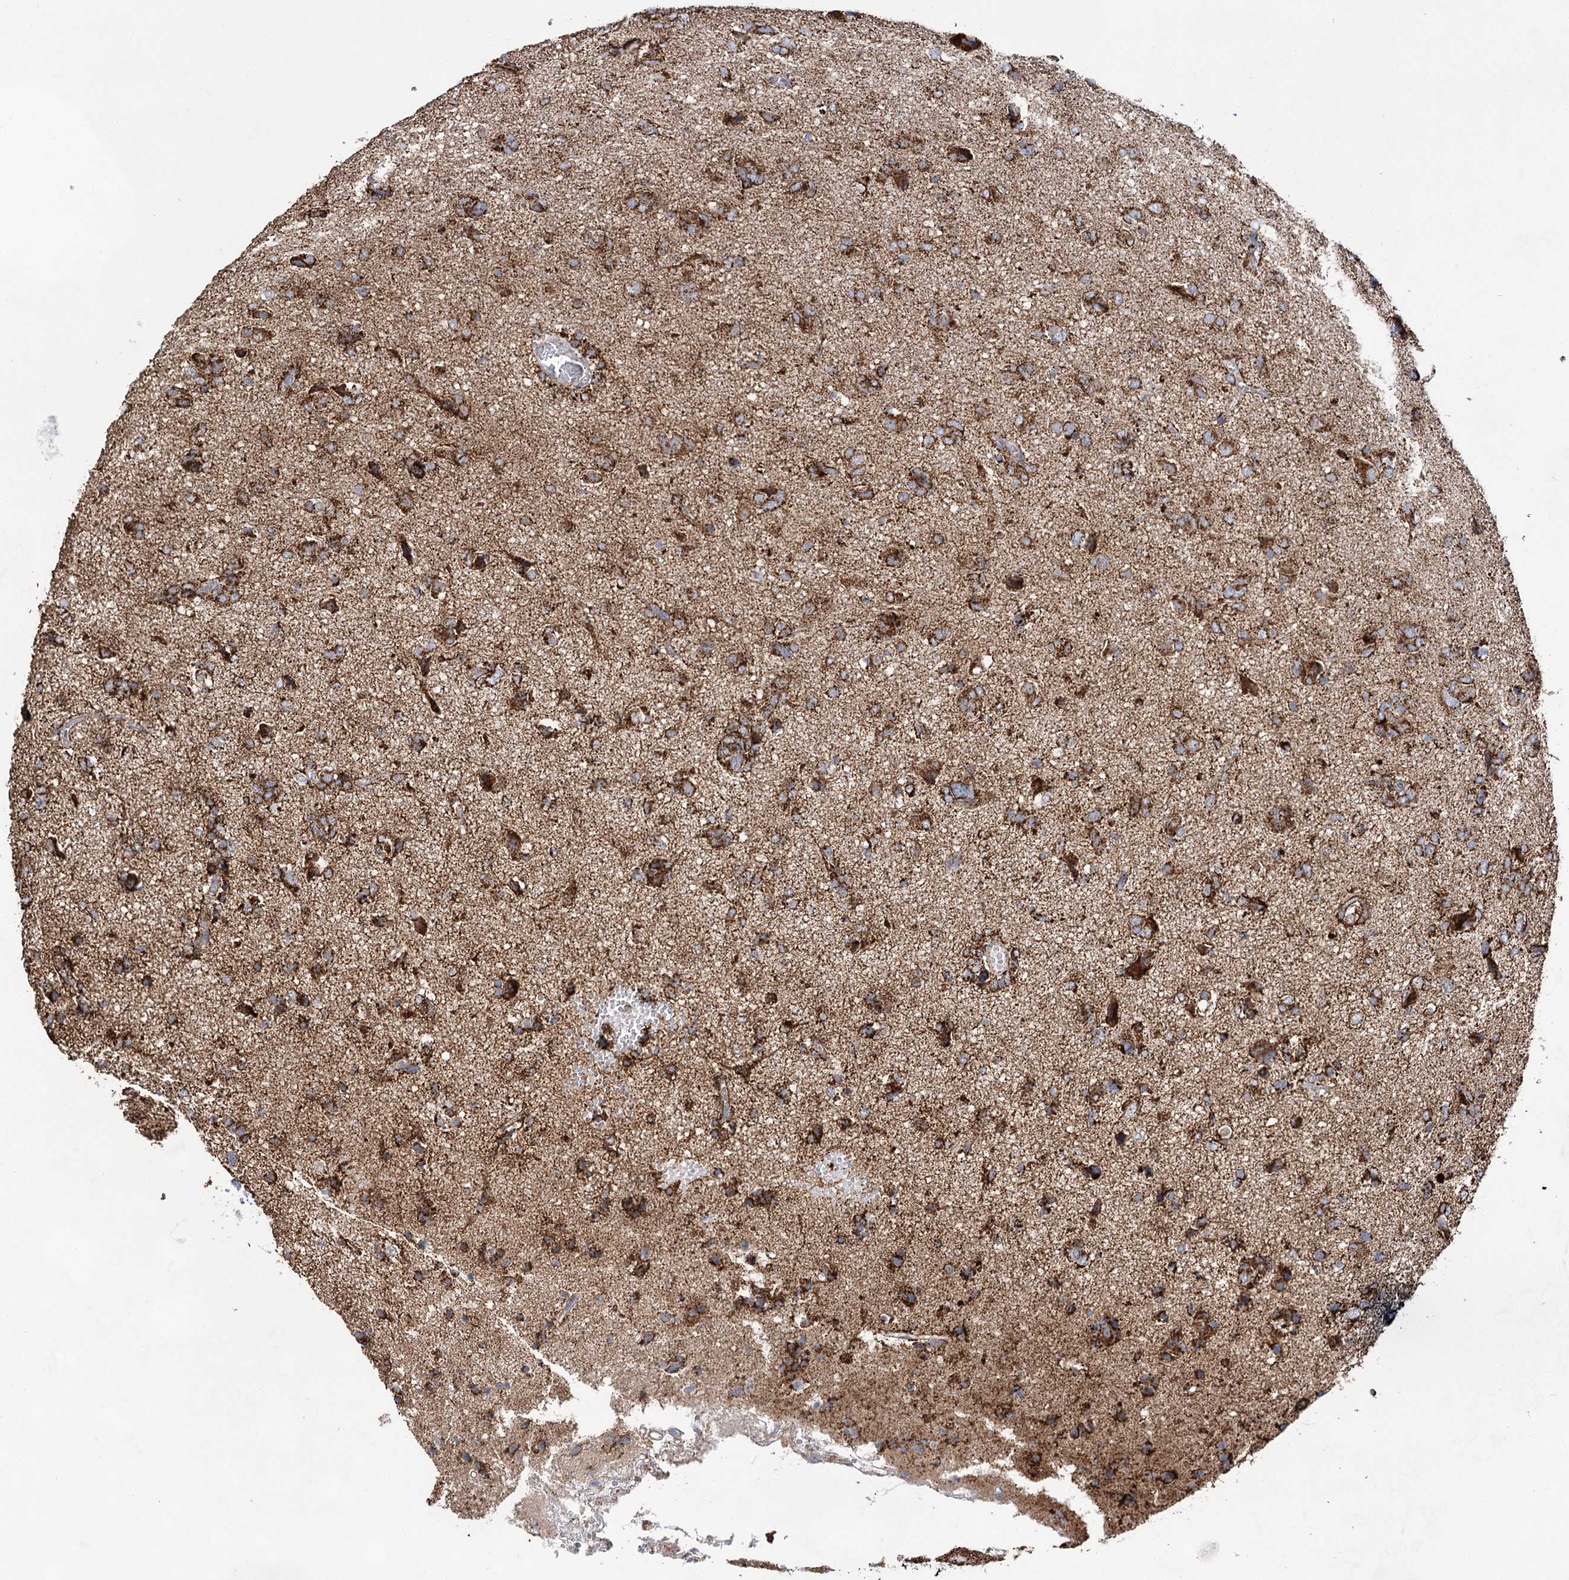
{"staining": {"intensity": "strong", "quantity": ">75%", "location": "cytoplasmic/membranous"}, "tissue": "glioma", "cell_type": "Tumor cells", "image_type": "cancer", "snomed": [{"axis": "morphology", "description": "Glioma, malignant, High grade"}, {"axis": "topography", "description": "Brain"}], "caption": "Protein staining by IHC shows strong cytoplasmic/membranous expression in approximately >75% of tumor cells in malignant glioma (high-grade).", "gene": "NADK2", "patient": {"sex": "female", "age": 59}}